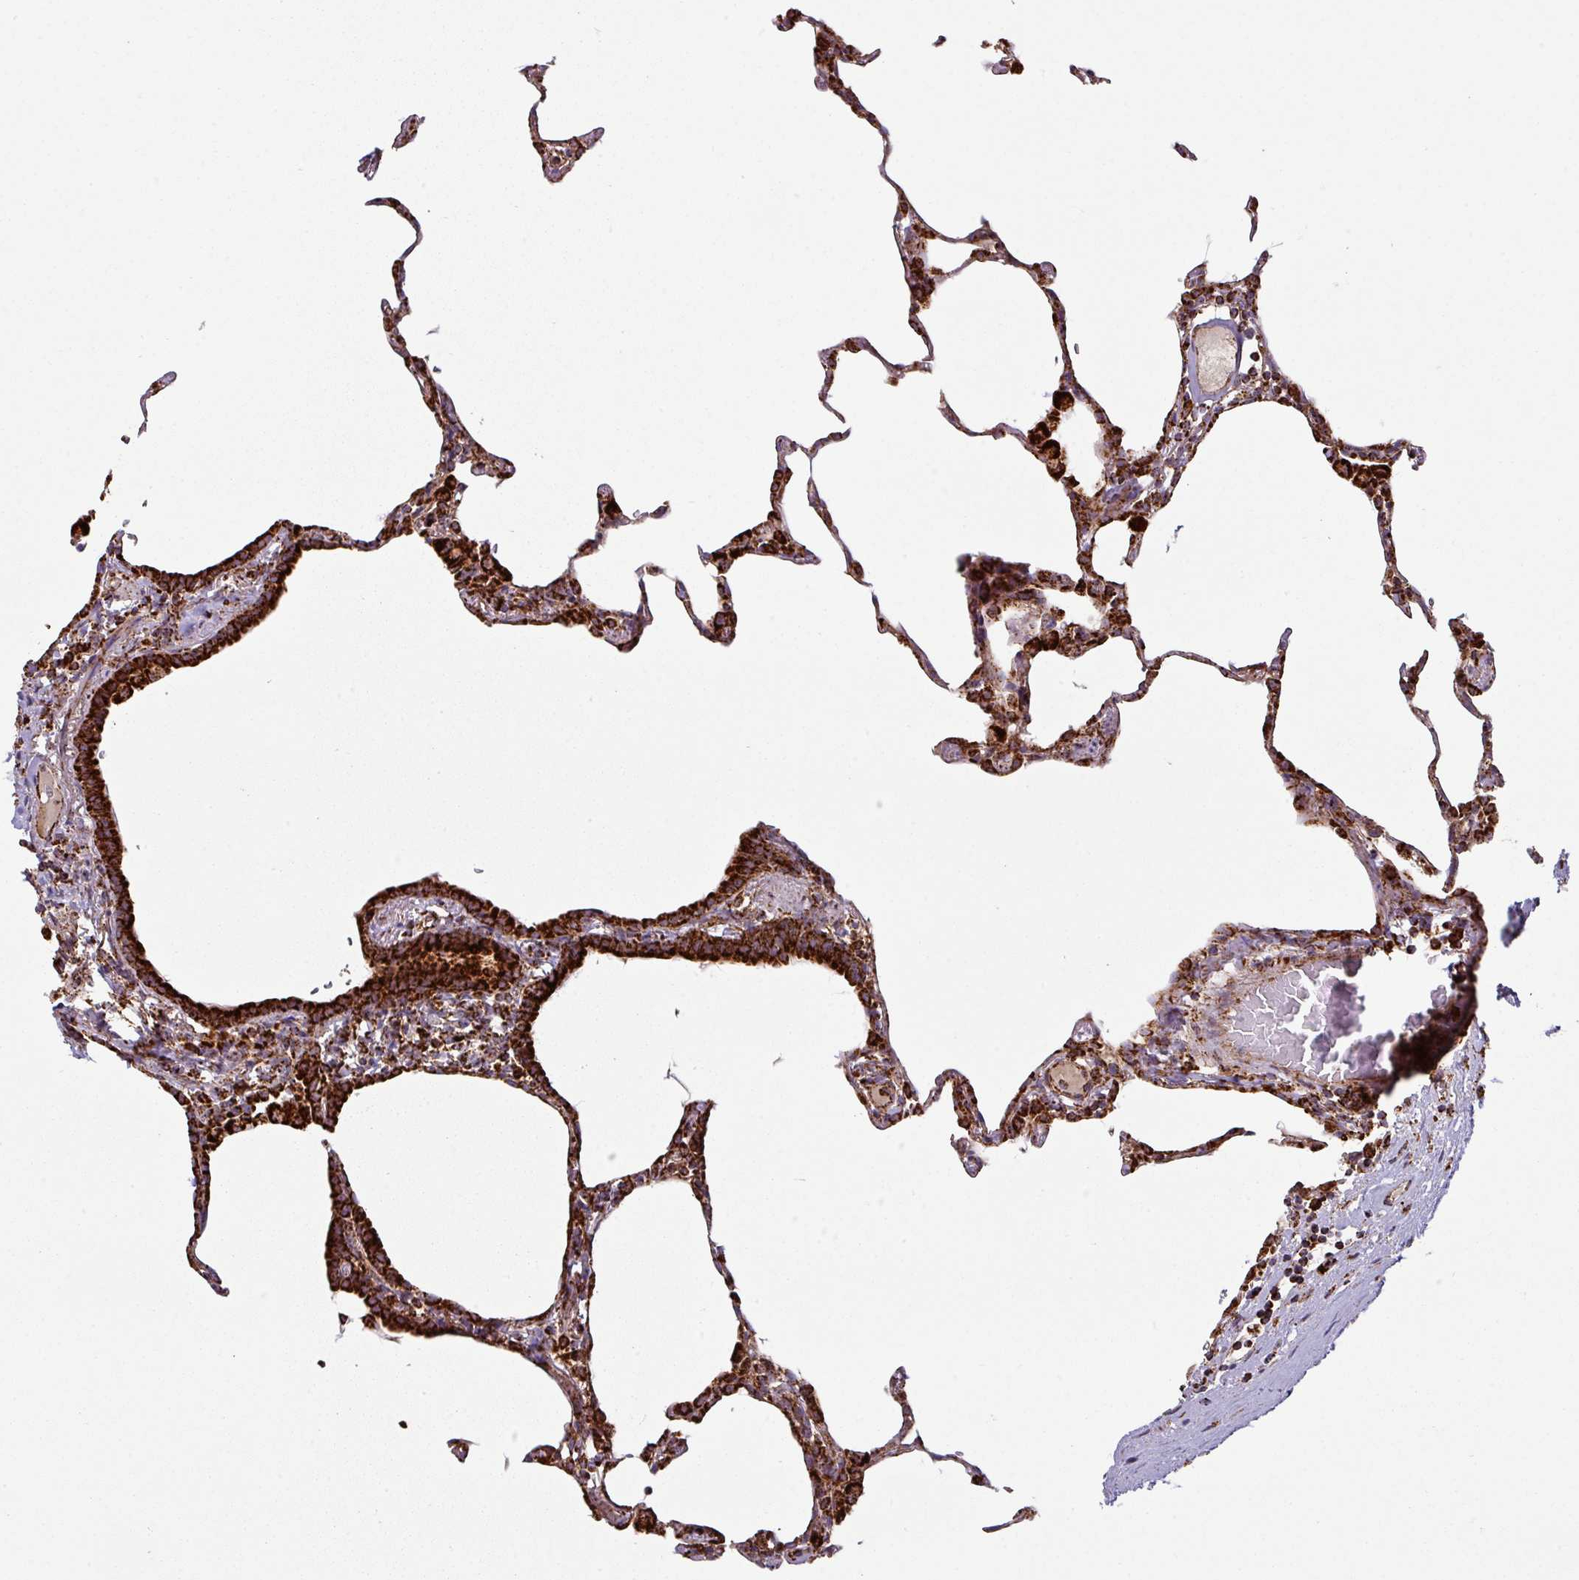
{"staining": {"intensity": "strong", "quantity": "25%-75%", "location": "cytoplasmic/membranous"}, "tissue": "lung", "cell_type": "Alveolar cells", "image_type": "normal", "snomed": [{"axis": "morphology", "description": "Normal tissue, NOS"}, {"axis": "topography", "description": "Lung"}], "caption": "A brown stain shows strong cytoplasmic/membranous staining of a protein in alveolar cells of unremarkable human lung.", "gene": "TRAP1", "patient": {"sex": "female", "age": 57}}